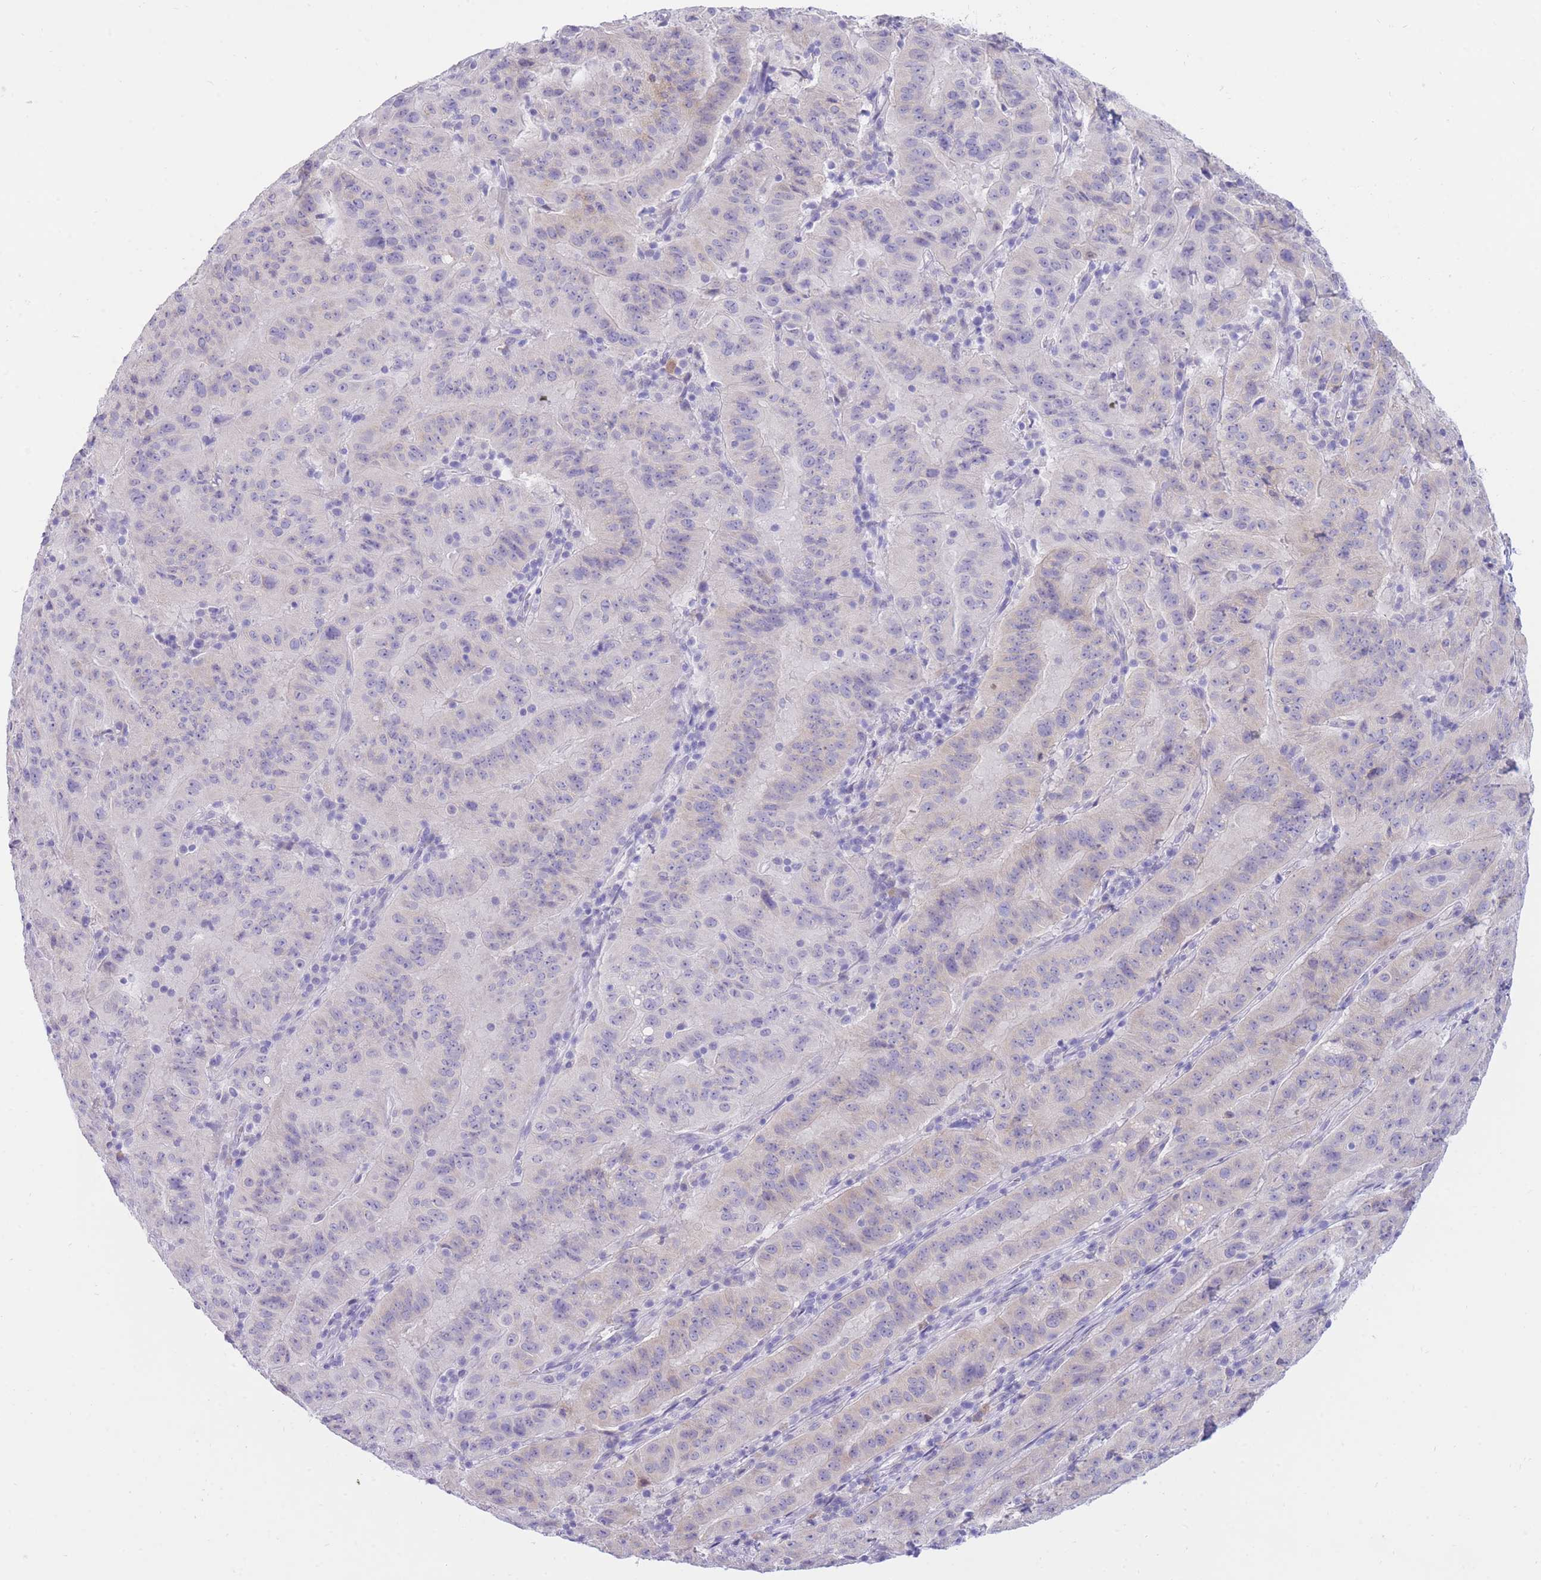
{"staining": {"intensity": "weak", "quantity": "25%-75%", "location": "cytoplasmic/membranous"}, "tissue": "pancreatic cancer", "cell_type": "Tumor cells", "image_type": "cancer", "snomed": [{"axis": "morphology", "description": "Adenocarcinoma, NOS"}, {"axis": "topography", "description": "Pancreas"}], "caption": "Immunohistochemistry (IHC) image of neoplastic tissue: pancreatic cancer (adenocarcinoma) stained using immunohistochemistry demonstrates low levels of weak protein expression localized specifically in the cytoplasmic/membranous of tumor cells, appearing as a cytoplasmic/membranous brown color.", "gene": "SSUH2", "patient": {"sex": "male", "age": 63}}